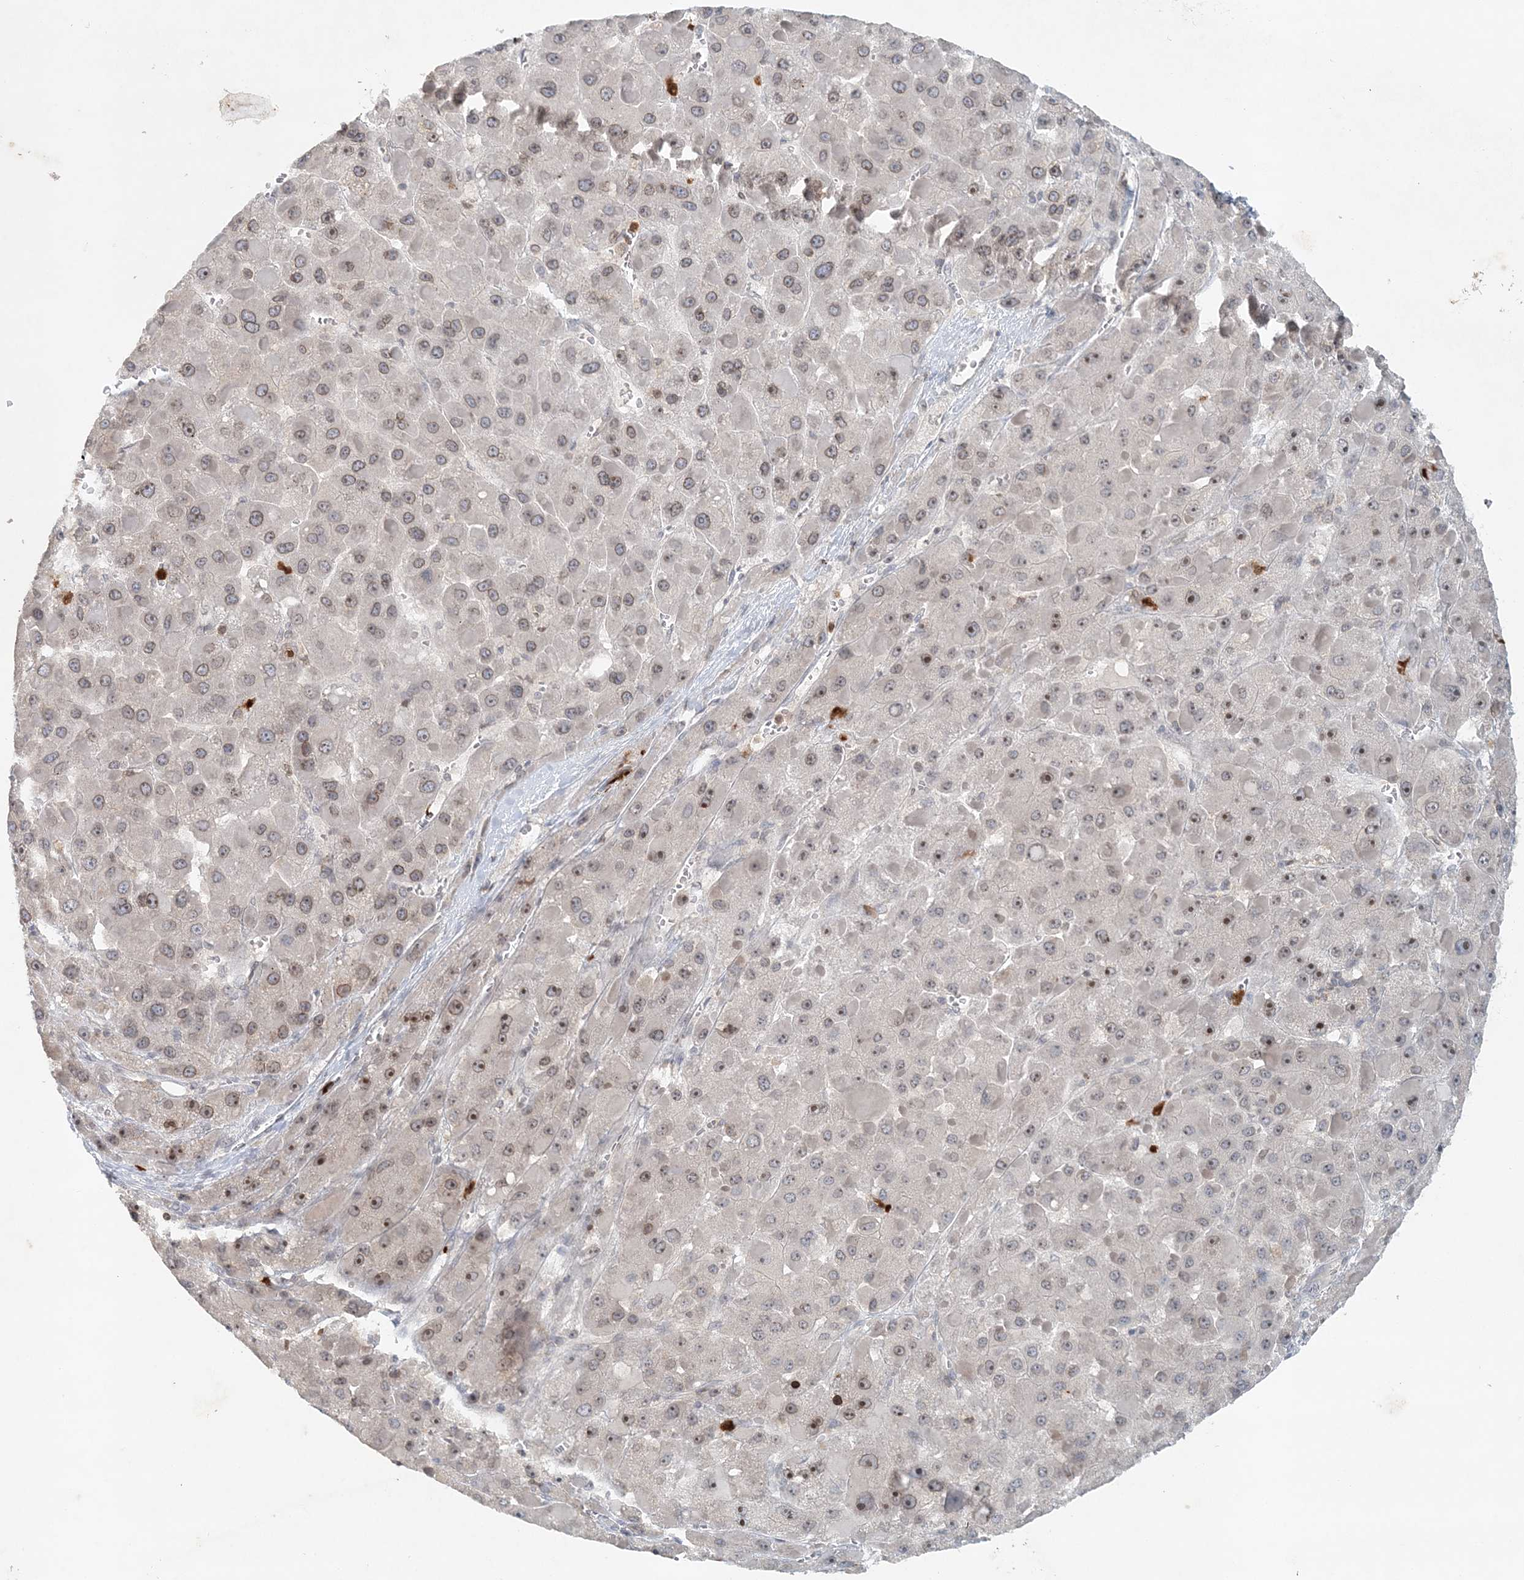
{"staining": {"intensity": "moderate", "quantity": "25%-75%", "location": "cytoplasmic/membranous"}, "tissue": "liver cancer", "cell_type": "Tumor cells", "image_type": "cancer", "snomed": [{"axis": "morphology", "description": "Carcinoma, Hepatocellular, NOS"}, {"axis": "topography", "description": "Liver"}], "caption": "Protein staining exhibits moderate cytoplasmic/membranous positivity in approximately 25%-75% of tumor cells in liver cancer. (DAB IHC, brown staining for protein, blue staining for nuclei).", "gene": "NUP54", "patient": {"sex": "female", "age": 73}}